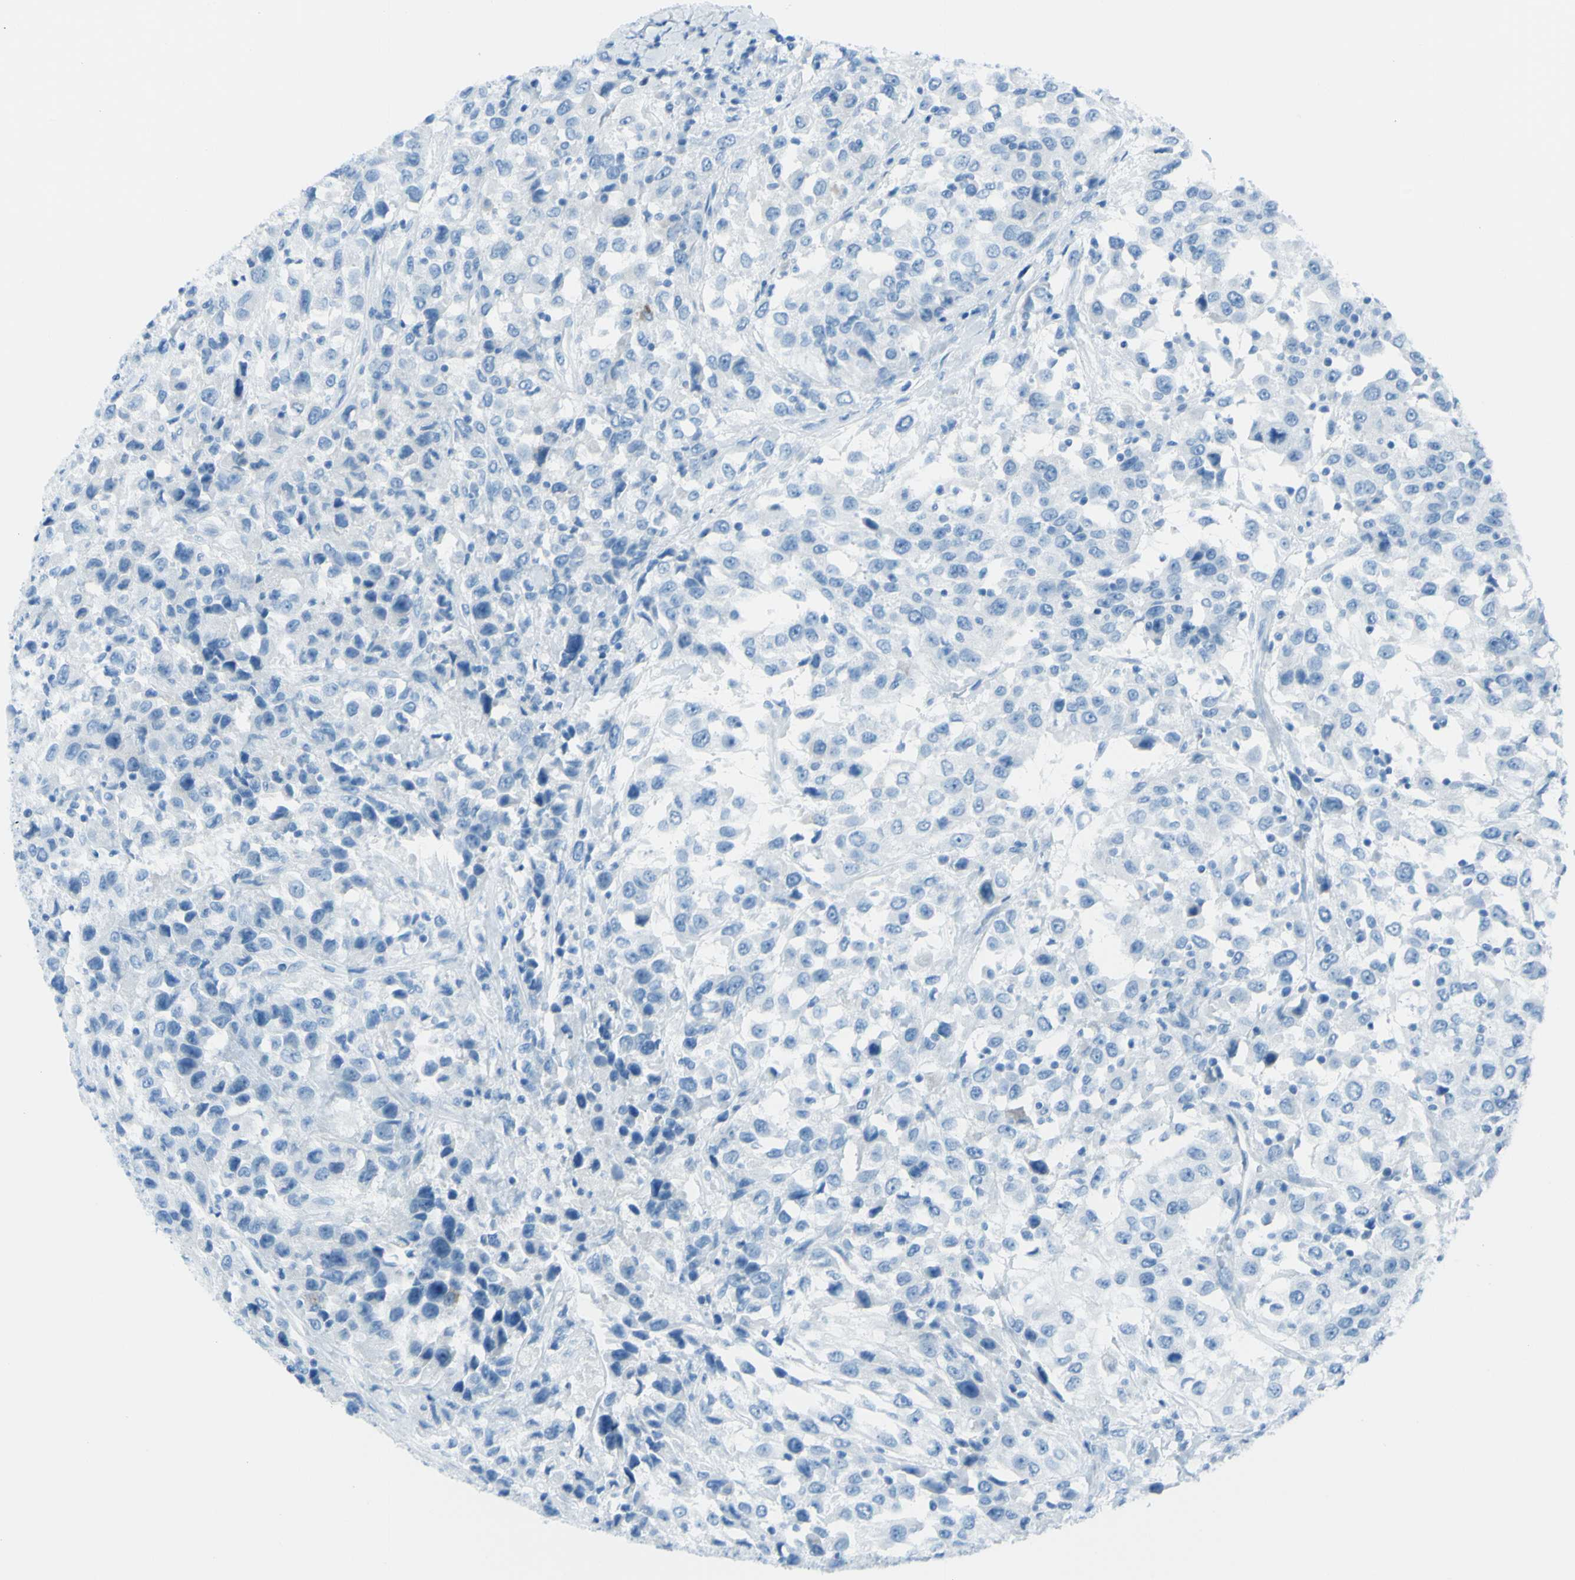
{"staining": {"intensity": "negative", "quantity": "none", "location": "none"}, "tissue": "urothelial cancer", "cell_type": "Tumor cells", "image_type": "cancer", "snomed": [{"axis": "morphology", "description": "Urothelial carcinoma, High grade"}, {"axis": "topography", "description": "Urinary bladder"}], "caption": "IHC of human urothelial carcinoma (high-grade) demonstrates no staining in tumor cells.", "gene": "TFPI2", "patient": {"sex": "female", "age": 80}}